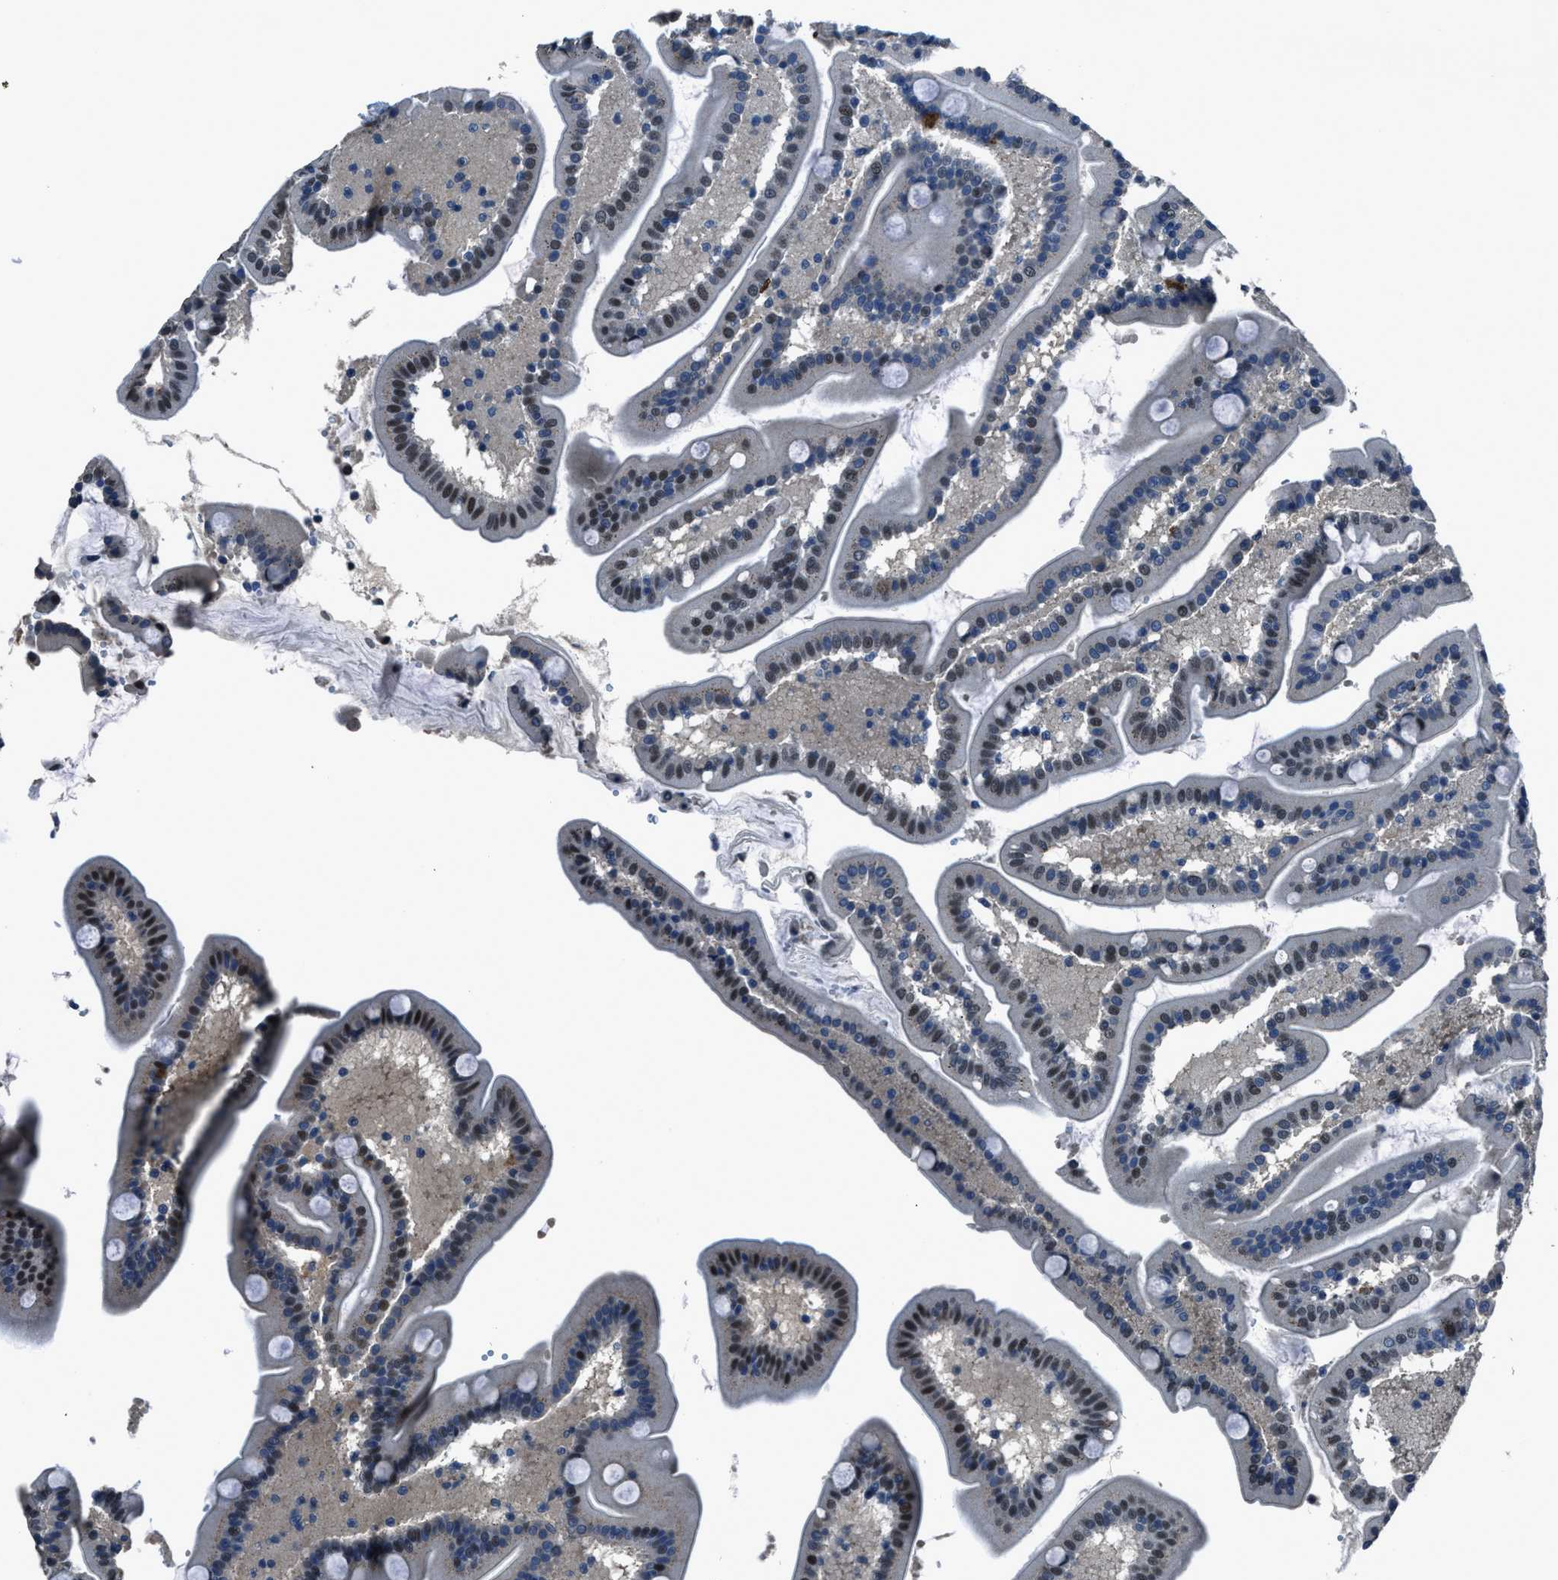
{"staining": {"intensity": "strong", "quantity": "25%-75%", "location": "nuclear"}, "tissue": "duodenum", "cell_type": "Glandular cells", "image_type": "normal", "snomed": [{"axis": "morphology", "description": "Normal tissue, NOS"}, {"axis": "topography", "description": "Duodenum"}], "caption": "IHC of normal duodenum shows high levels of strong nuclear positivity in about 25%-75% of glandular cells.", "gene": "DUSP19", "patient": {"sex": "male", "age": 54}}